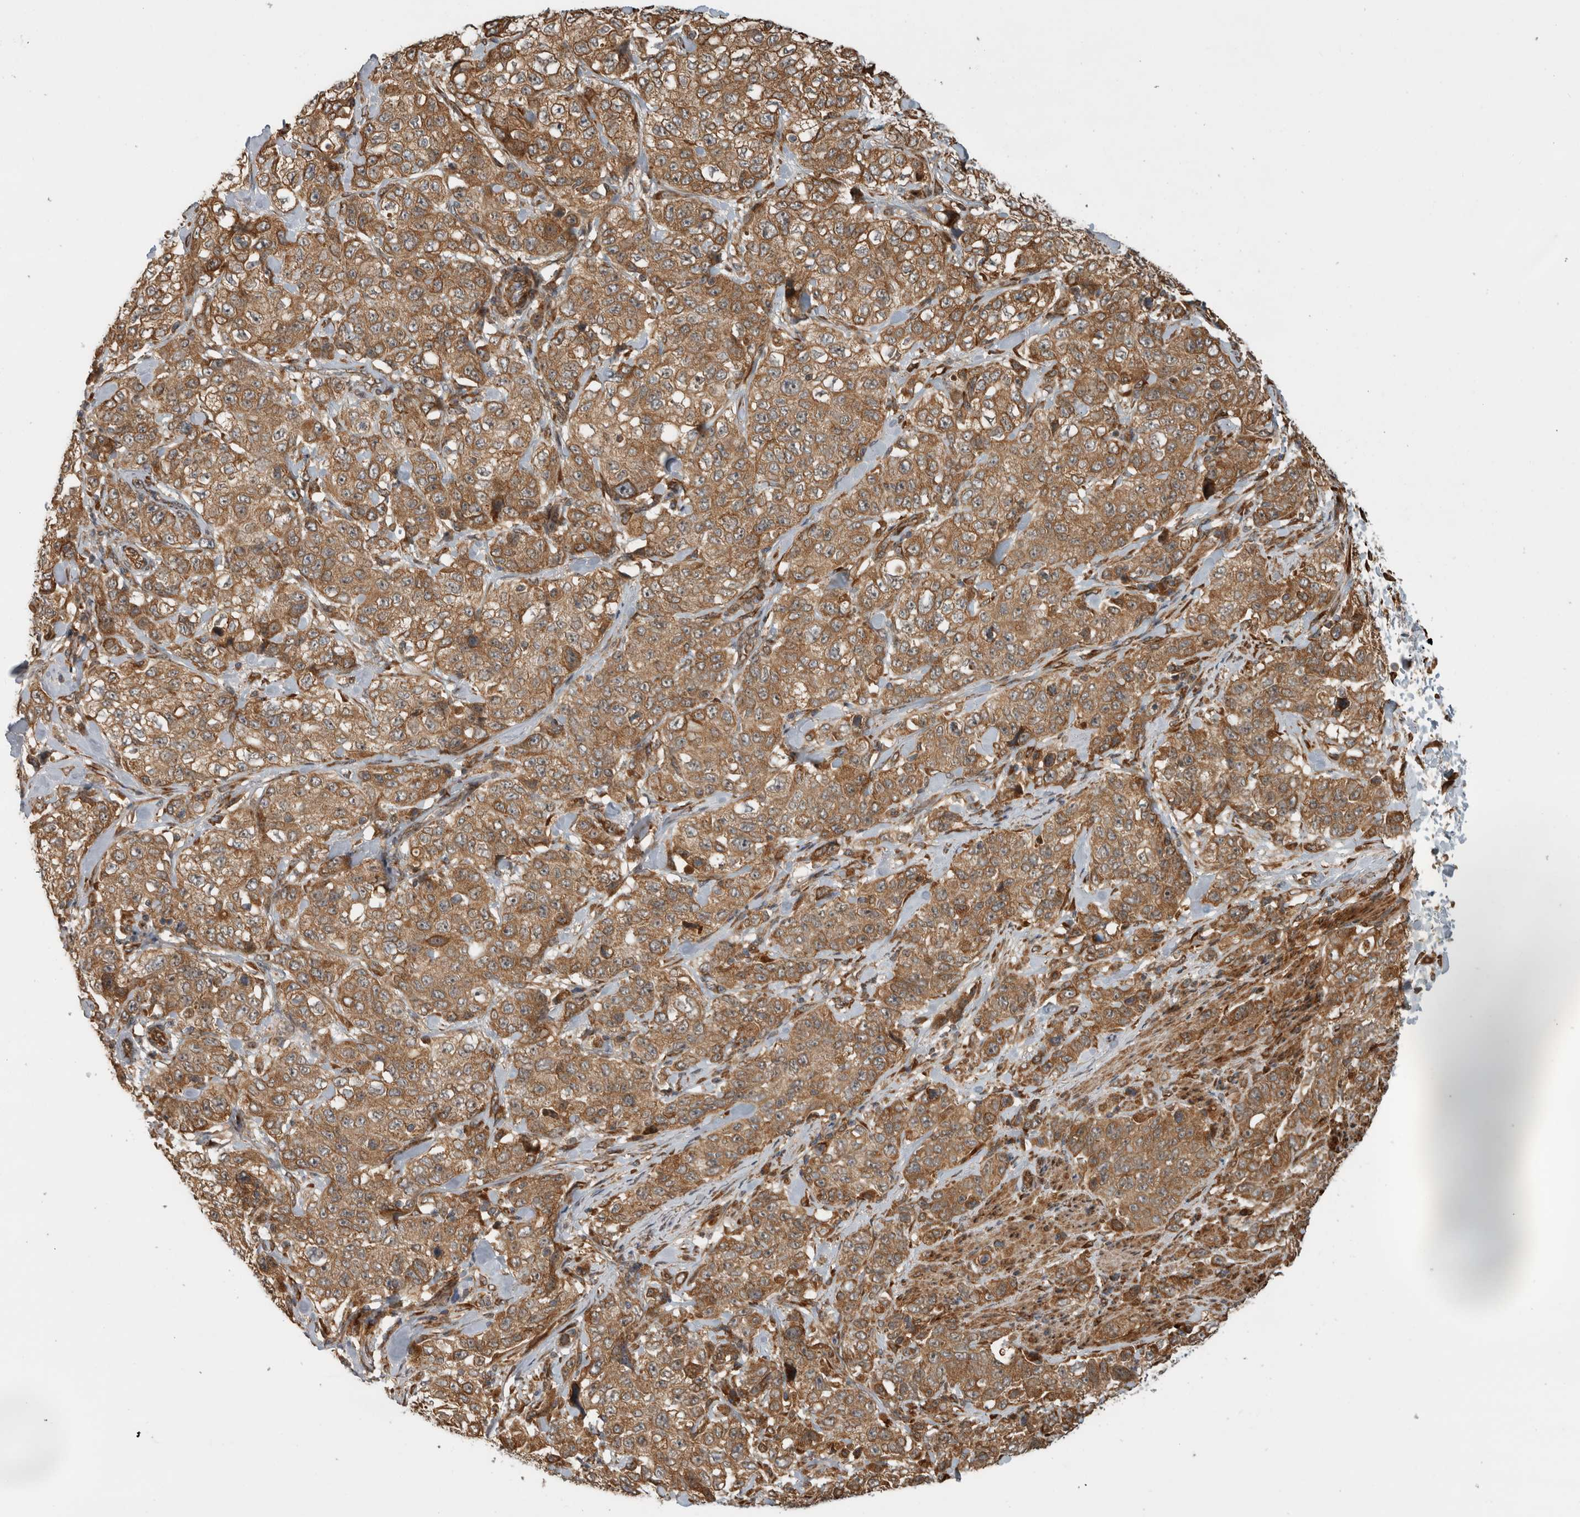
{"staining": {"intensity": "moderate", "quantity": ">75%", "location": "cytoplasmic/membranous"}, "tissue": "stomach cancer", "cell_type": "Tumor cells", "image_type": "cancer", "snomed": [{"axis": "morphology", "description": "Adenocarcinoma, NOS"}, {"axis": "topography", "description": "Stomach"}], "caption": "This is an image of immunohistochemistry (IHC) staining of stomach cancer, which shows moderate staining in the cytoplasmic/membranous of tumor cells.", "gene": "TUBD1", "patient": {"sex": "male", "age": 48}}